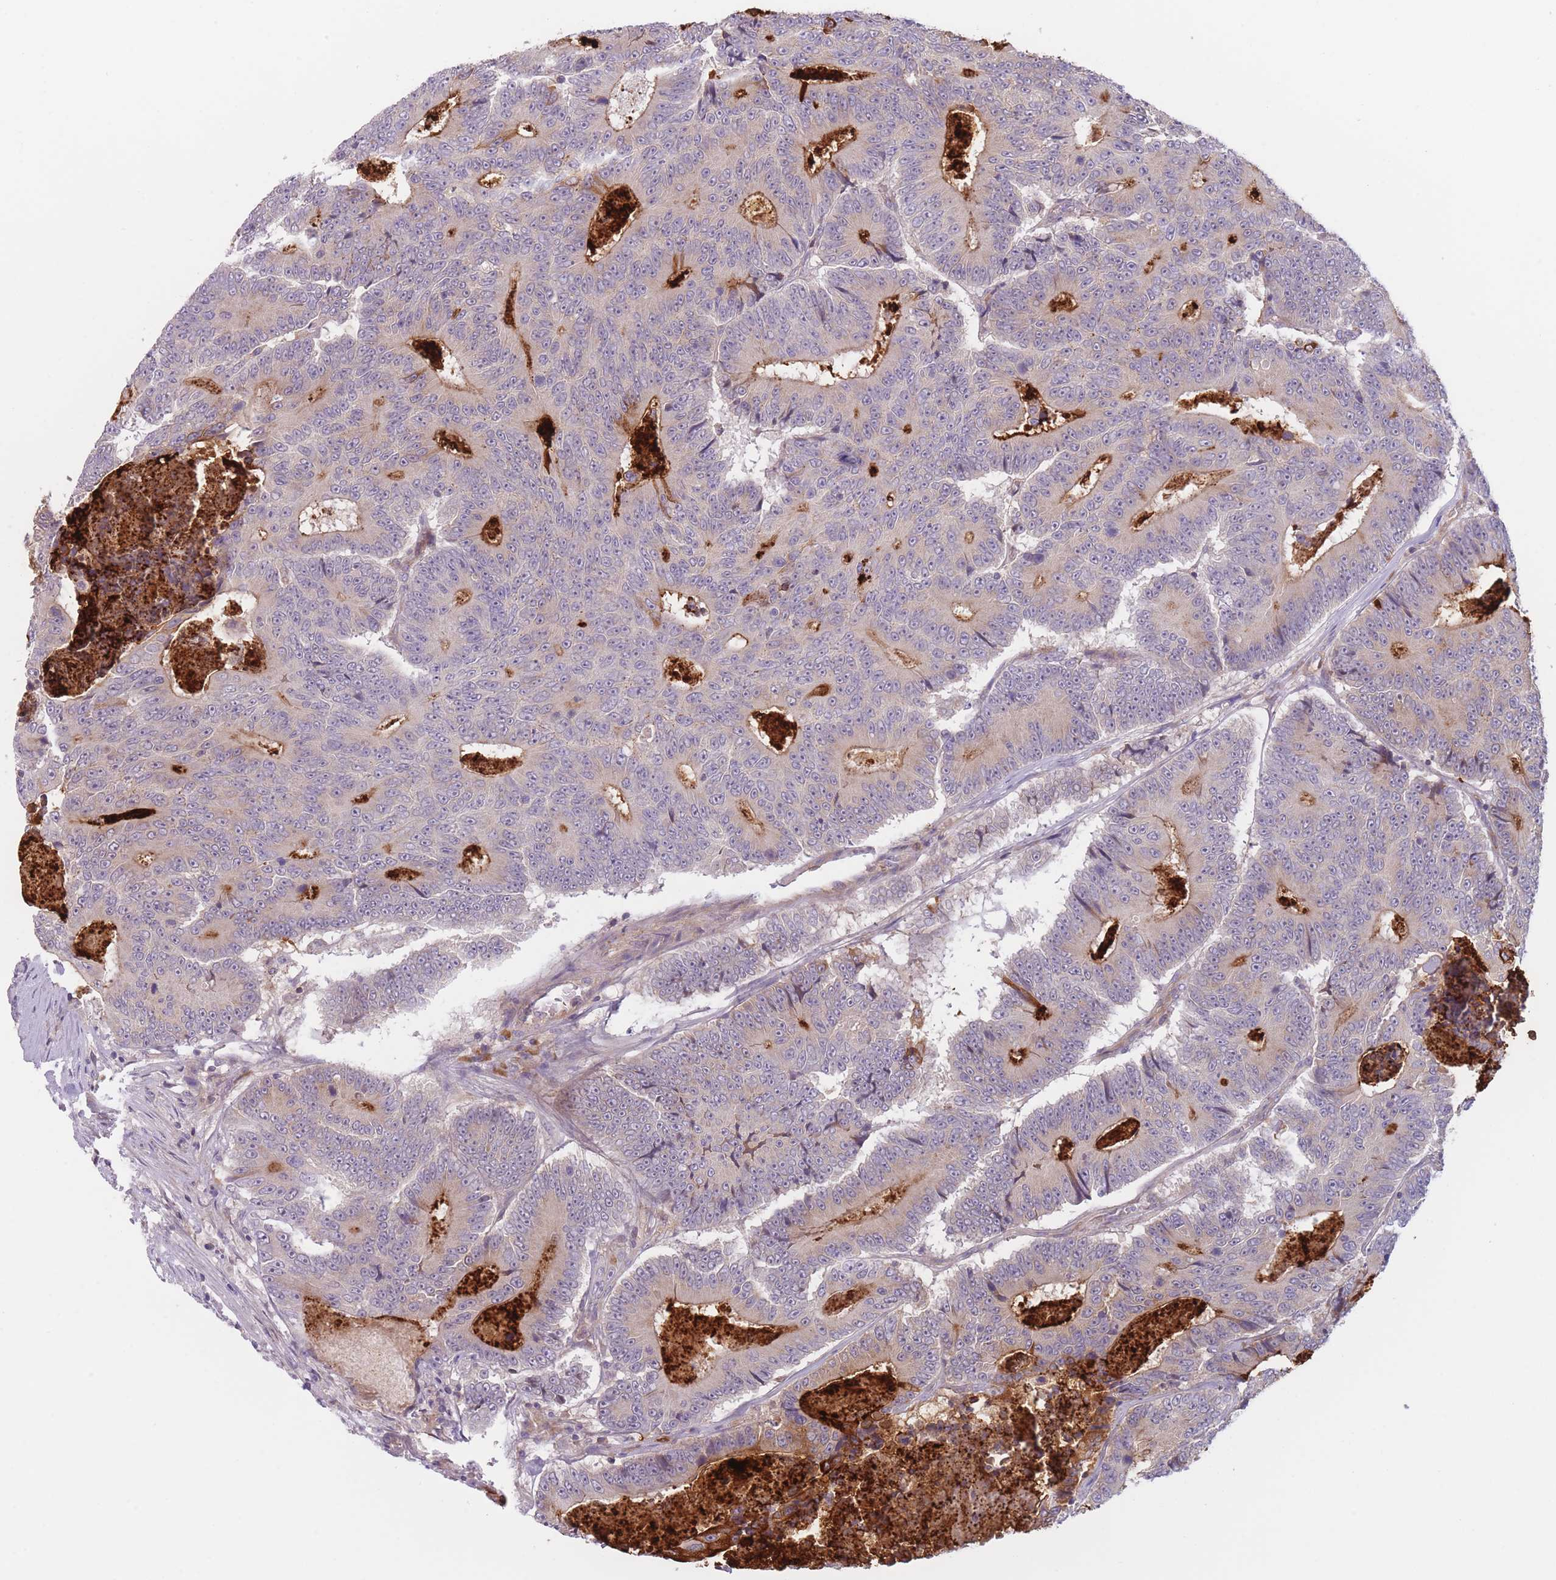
{"staining": {"intensity": "negative", "quantity": "none", "location": "none"}, "tissue": "colorectal cancer", "cell_type": "Tumor cells", "image_type": "cancer", "snomed": [{"axis": "morphology", "description": "Adenocarcinoma, NOS"}, {"axis": "topography", "description": "Colon"}], "caption": "IHC photomicrograph of human colorectal cancer (adenocarcinoma) stained for a protein (brown), which exhibits no expression in tumor cells.", "gene": "WDR93", "patient": {"sex": "male", "age": 83}}